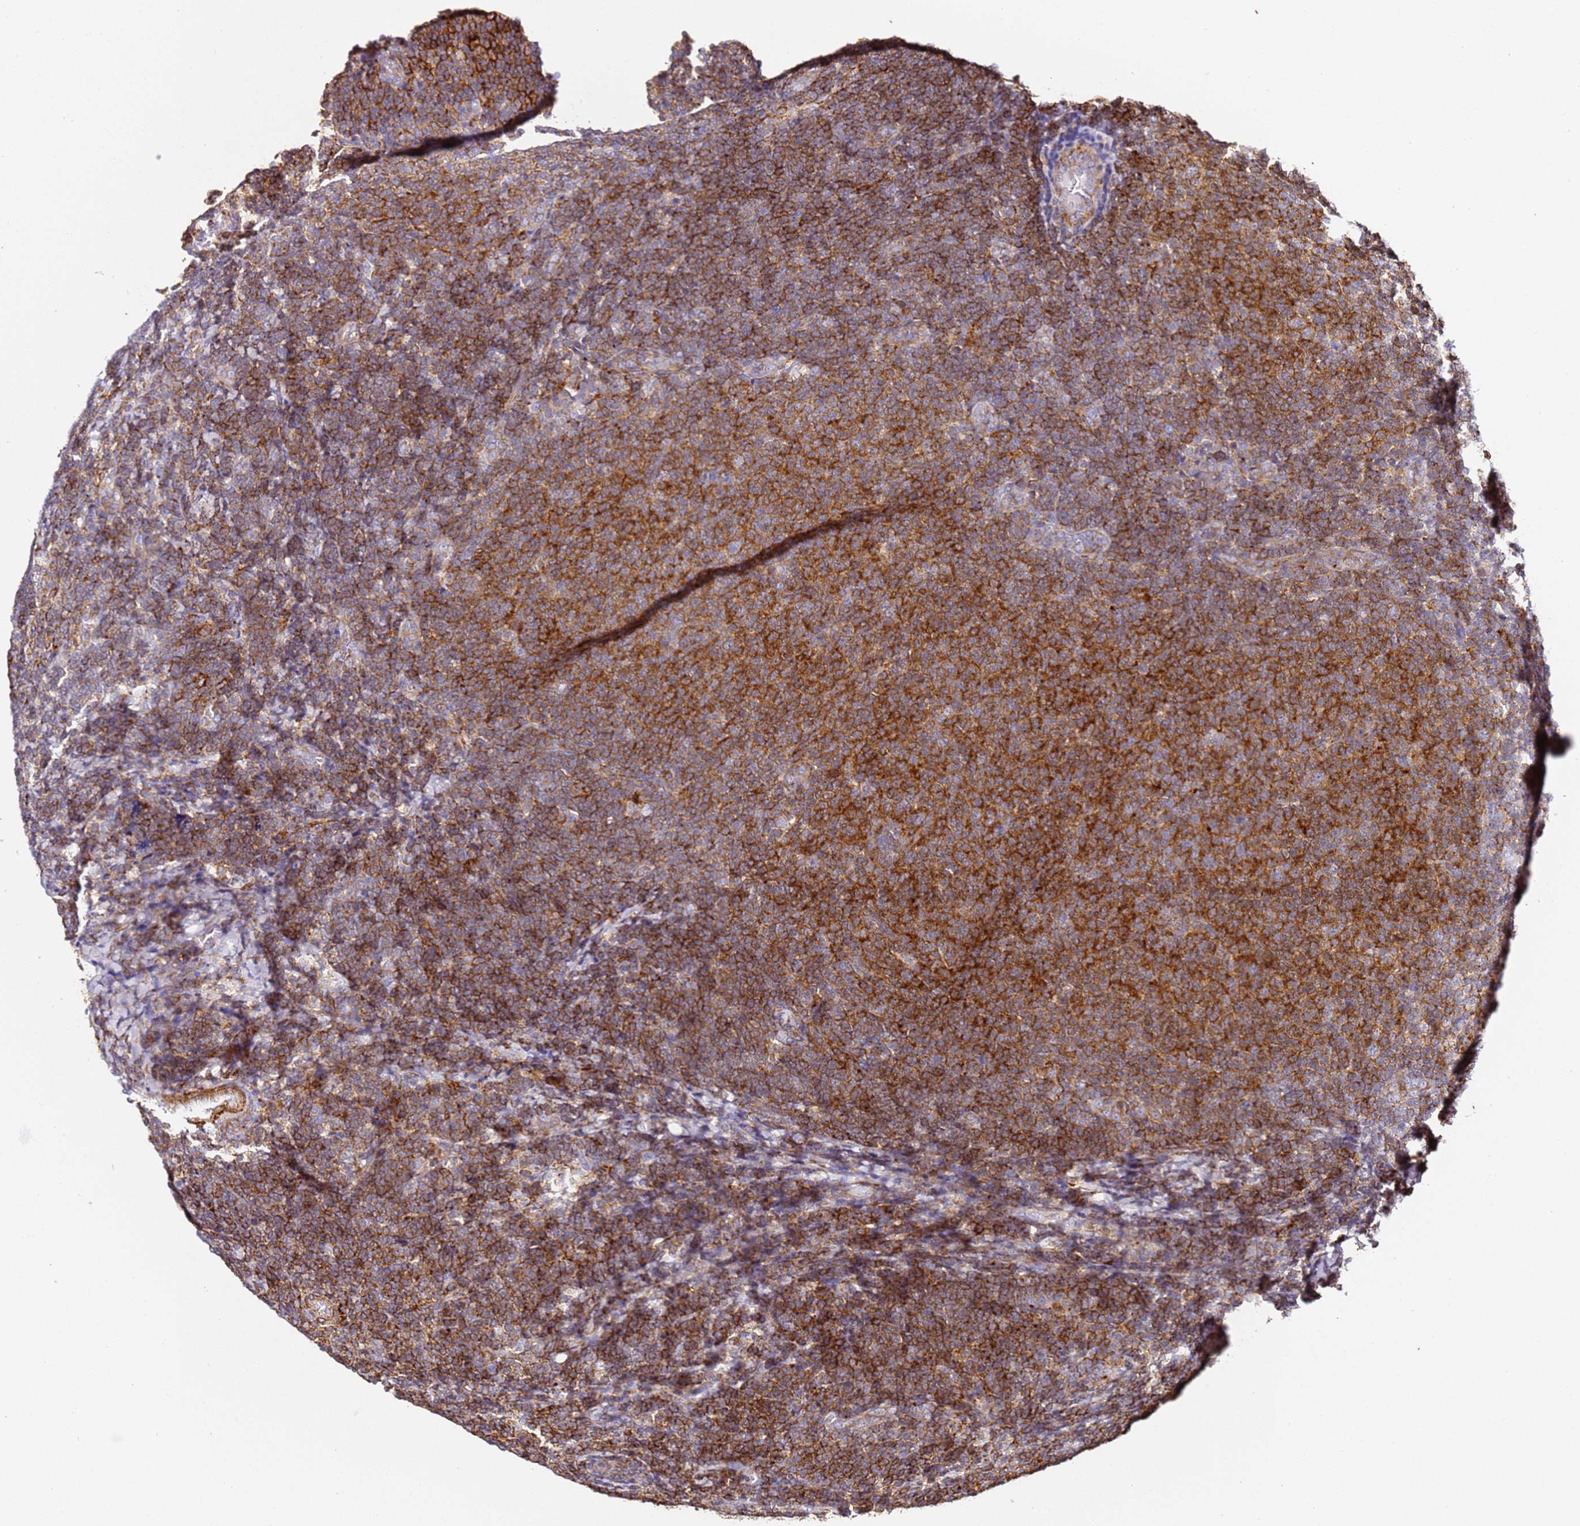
{"staining": {"intensity": "strong", "quantity": "25%-75%", "location": "cytoplasmic/membranous"}, "tissue": "lymphoma", "cell_type": "Tumor cells", "image_type": "cancer", "snomed": [{"axis": "morphology", "description": "Malignant lymphoma, non-Hodgkin's type, Low grade"}, {"axis": "topography", "description": "Lymph node"}], "caption": "Immunohistochemical staining of lymphoma shows high levels of strong cytoplasmic/membranous protein positivity in about 25%-75% of tumor cells.", "gene": "ZNF671", "patient": {"sex": "male", "age": 66}}